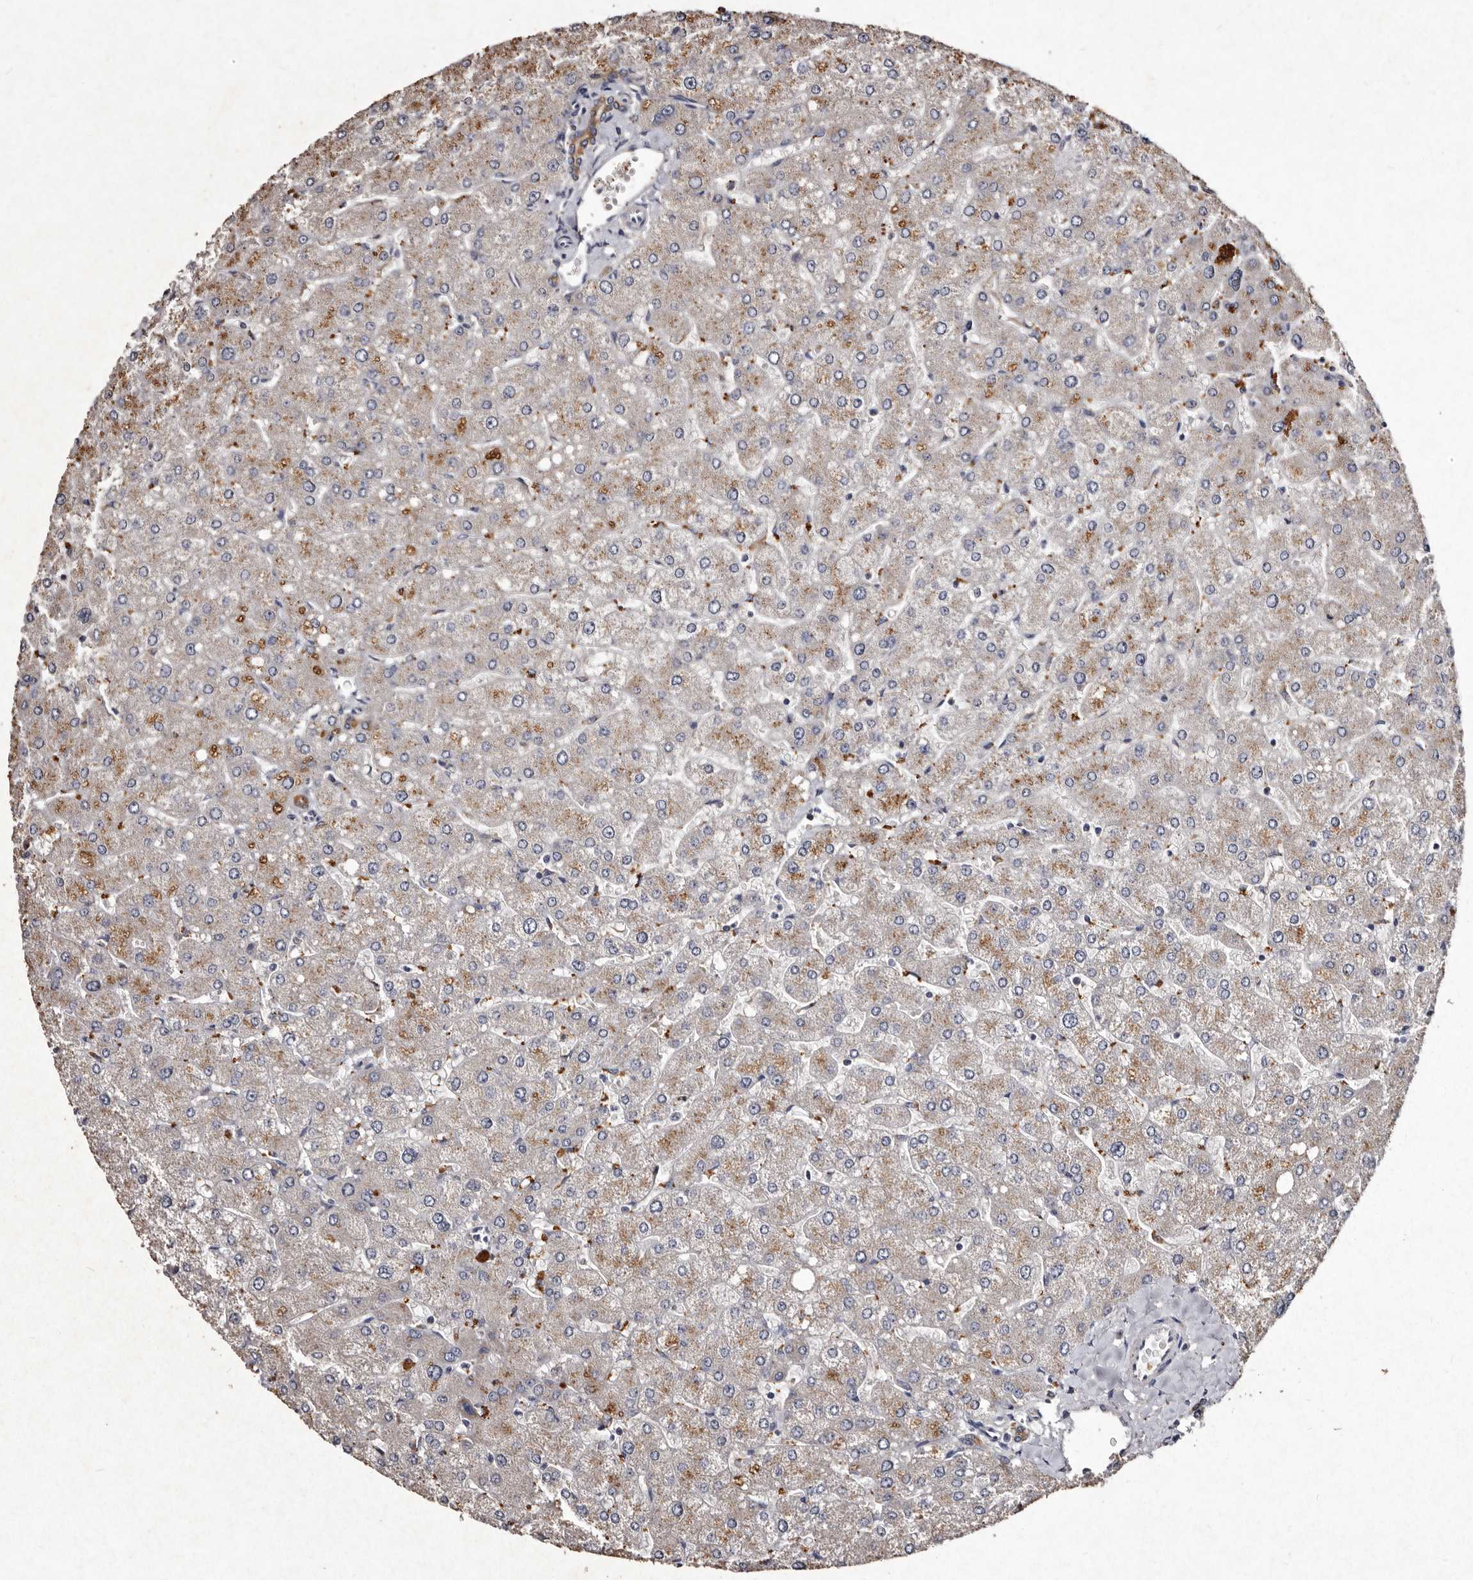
{"staining": {"intensity": "moderate", "quantity": ">75%", "location": "cytoplasmic/membranous"}, "tissue": "liver", "cell_type": "Cholangiocytes", "image_type": "normal", "snomed": [{"axis": "morphology", "description": "Normal tissue, NOS"}, {"axis": "topography", "description": "Liver"}], "caption": "Protein positivity by IHC shows moderate cytoplasmic/membranous expression in approximately >75% of cholangiocytes in normal liver.", "gene": "TFB1M", "patient": {"sex": "male", "age": 55}}